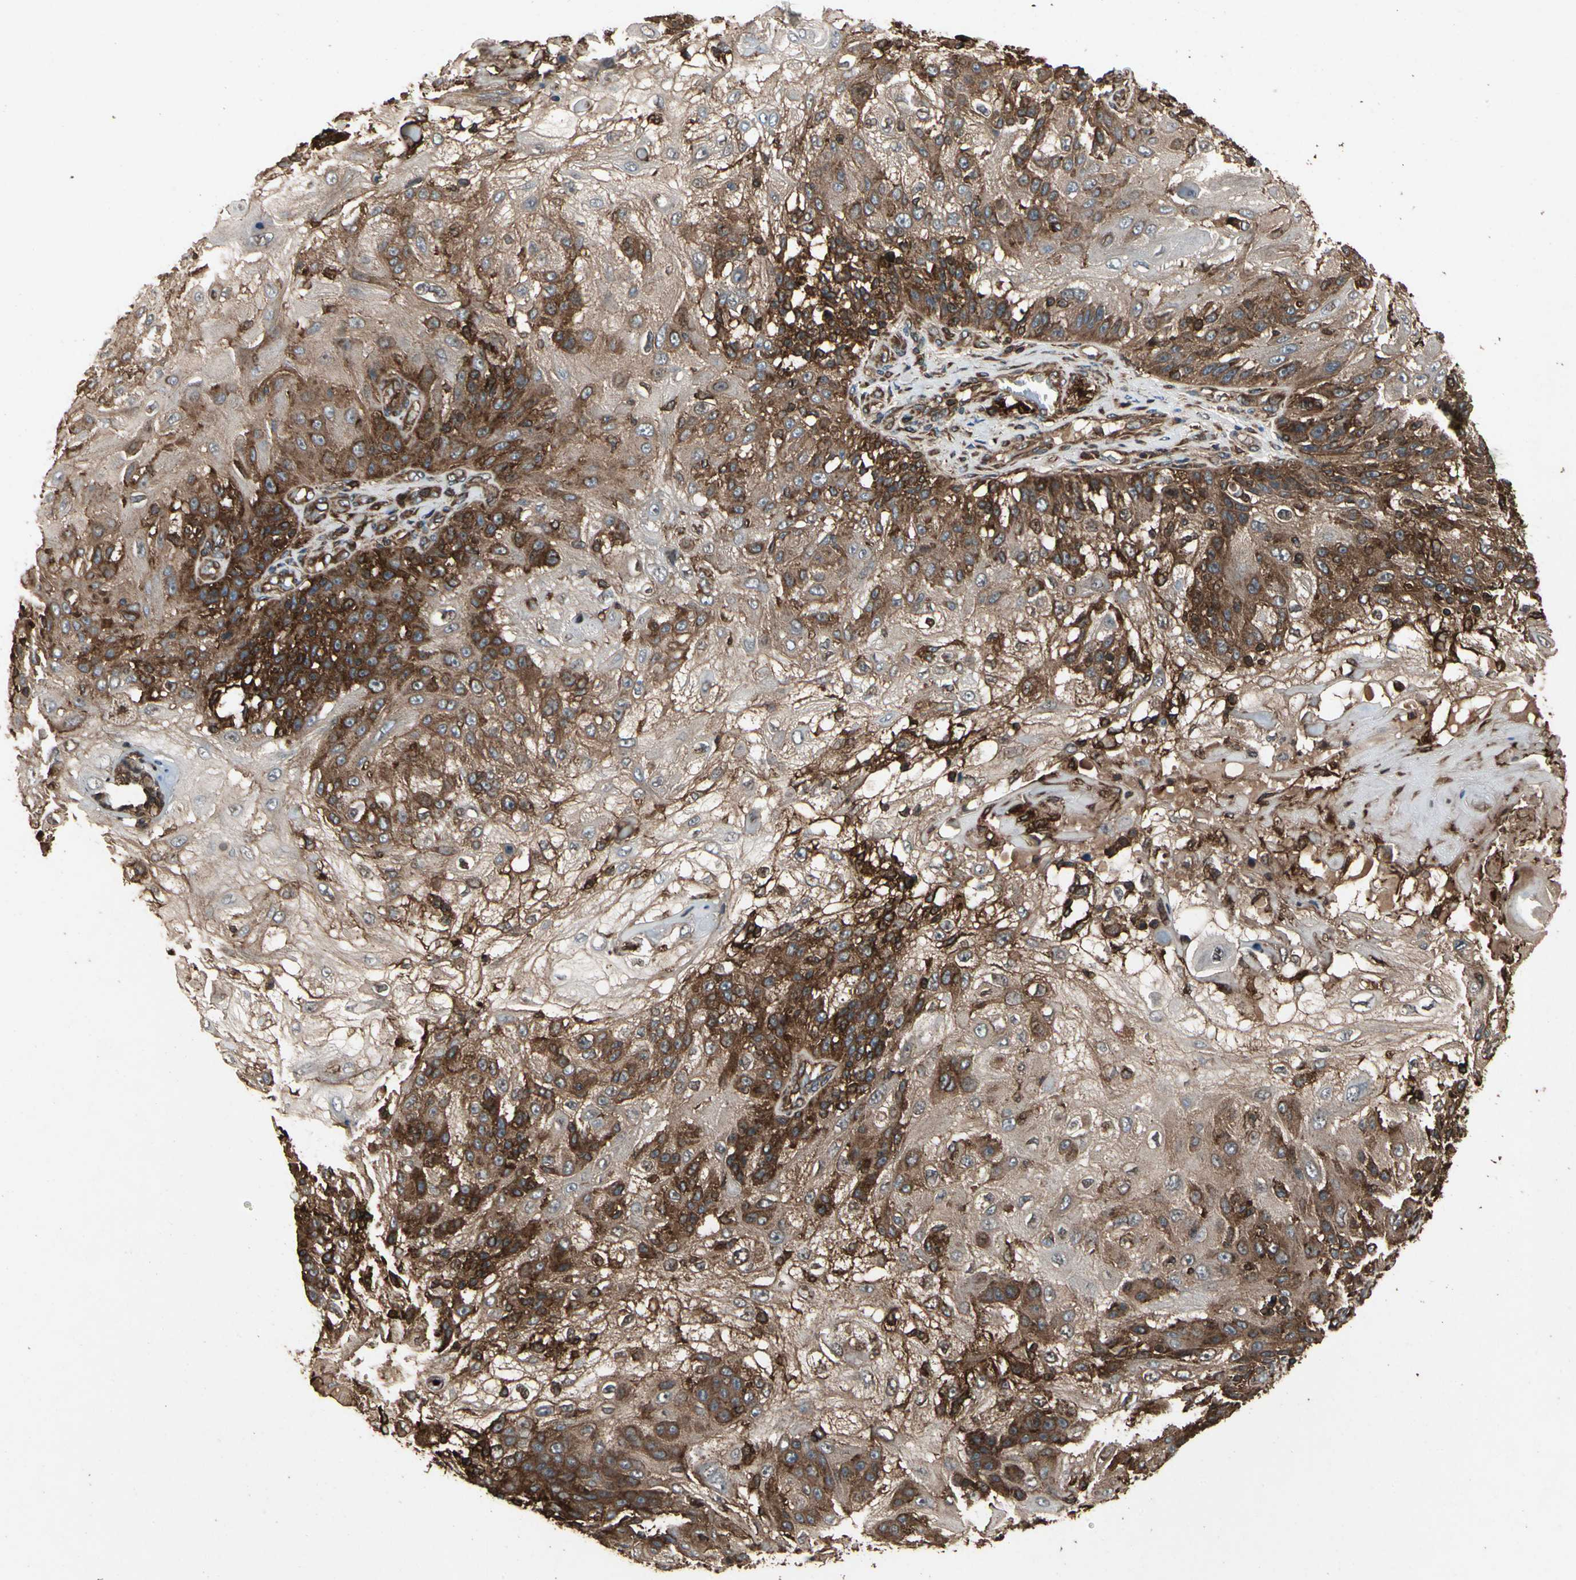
{"staining": {"intensity": "strong", "quantity": ">75%", "location": "cytoplasmic/membranous"}, "tissue": "skin cancer", "cell_type": "Tumor cells", "image_type": "cancer", "snomed": [{"axis": "morphology", "description": "Normal tissue, NOS"}, {"axis": "morphology", "description": "Squamous cell carcinoma, NOS"}, {"axis": "topography", "description": "Skin"}], "caption": "Skin squamous cell carcinoma tissue reveals strong cytoplasmic/membranous expression in about >75% of tumor cells, visualized by immunohistochemistry. The staining is performed using DAB (3,3'-diaminobenzidine) brown chromogen to label protein expression. The nuclei are counter-stained blue using hematoxylin.", "gene": "AGBL2", "patient": {"sex": "female", "age": 83}}